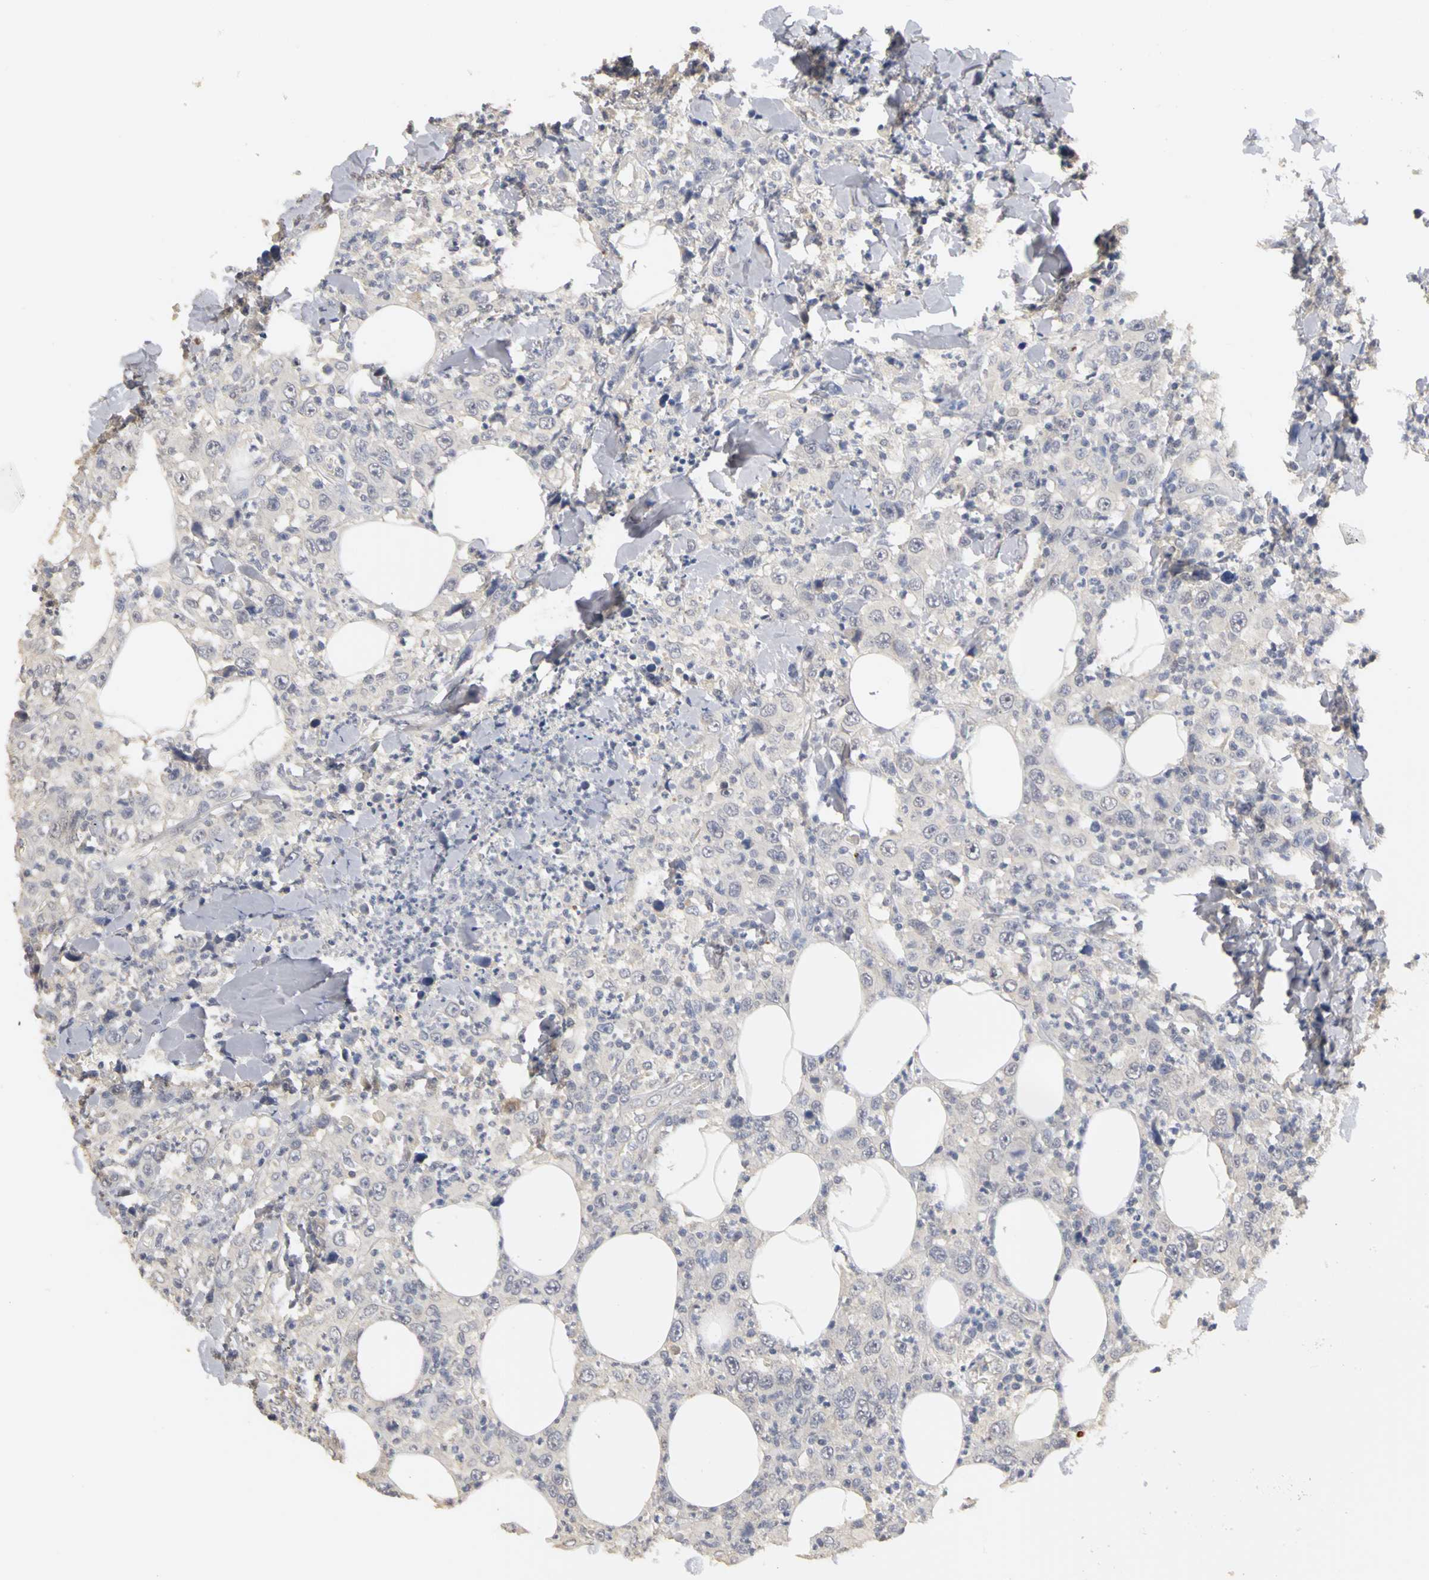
{"staining": {"intensity": "negative", "quantity": "none", "location": "none"}, "tissue": "thyroid cancer", "cell_type": "Tumor cells", "image_type": "cancer", "snomed": [{"axis": "morphology", "description": "Carcinoma, NOS"}, {"axis": "topography", "description": "Thyroid gland"}], "caption": "Tumor cells show no significant protein expression in thyroid carcinoma. (Immunohistochemistry (ihc), brightfield microscopy, high magnification).", "gene": "PGR", "patient": {"sex": "female", "age": 77}}